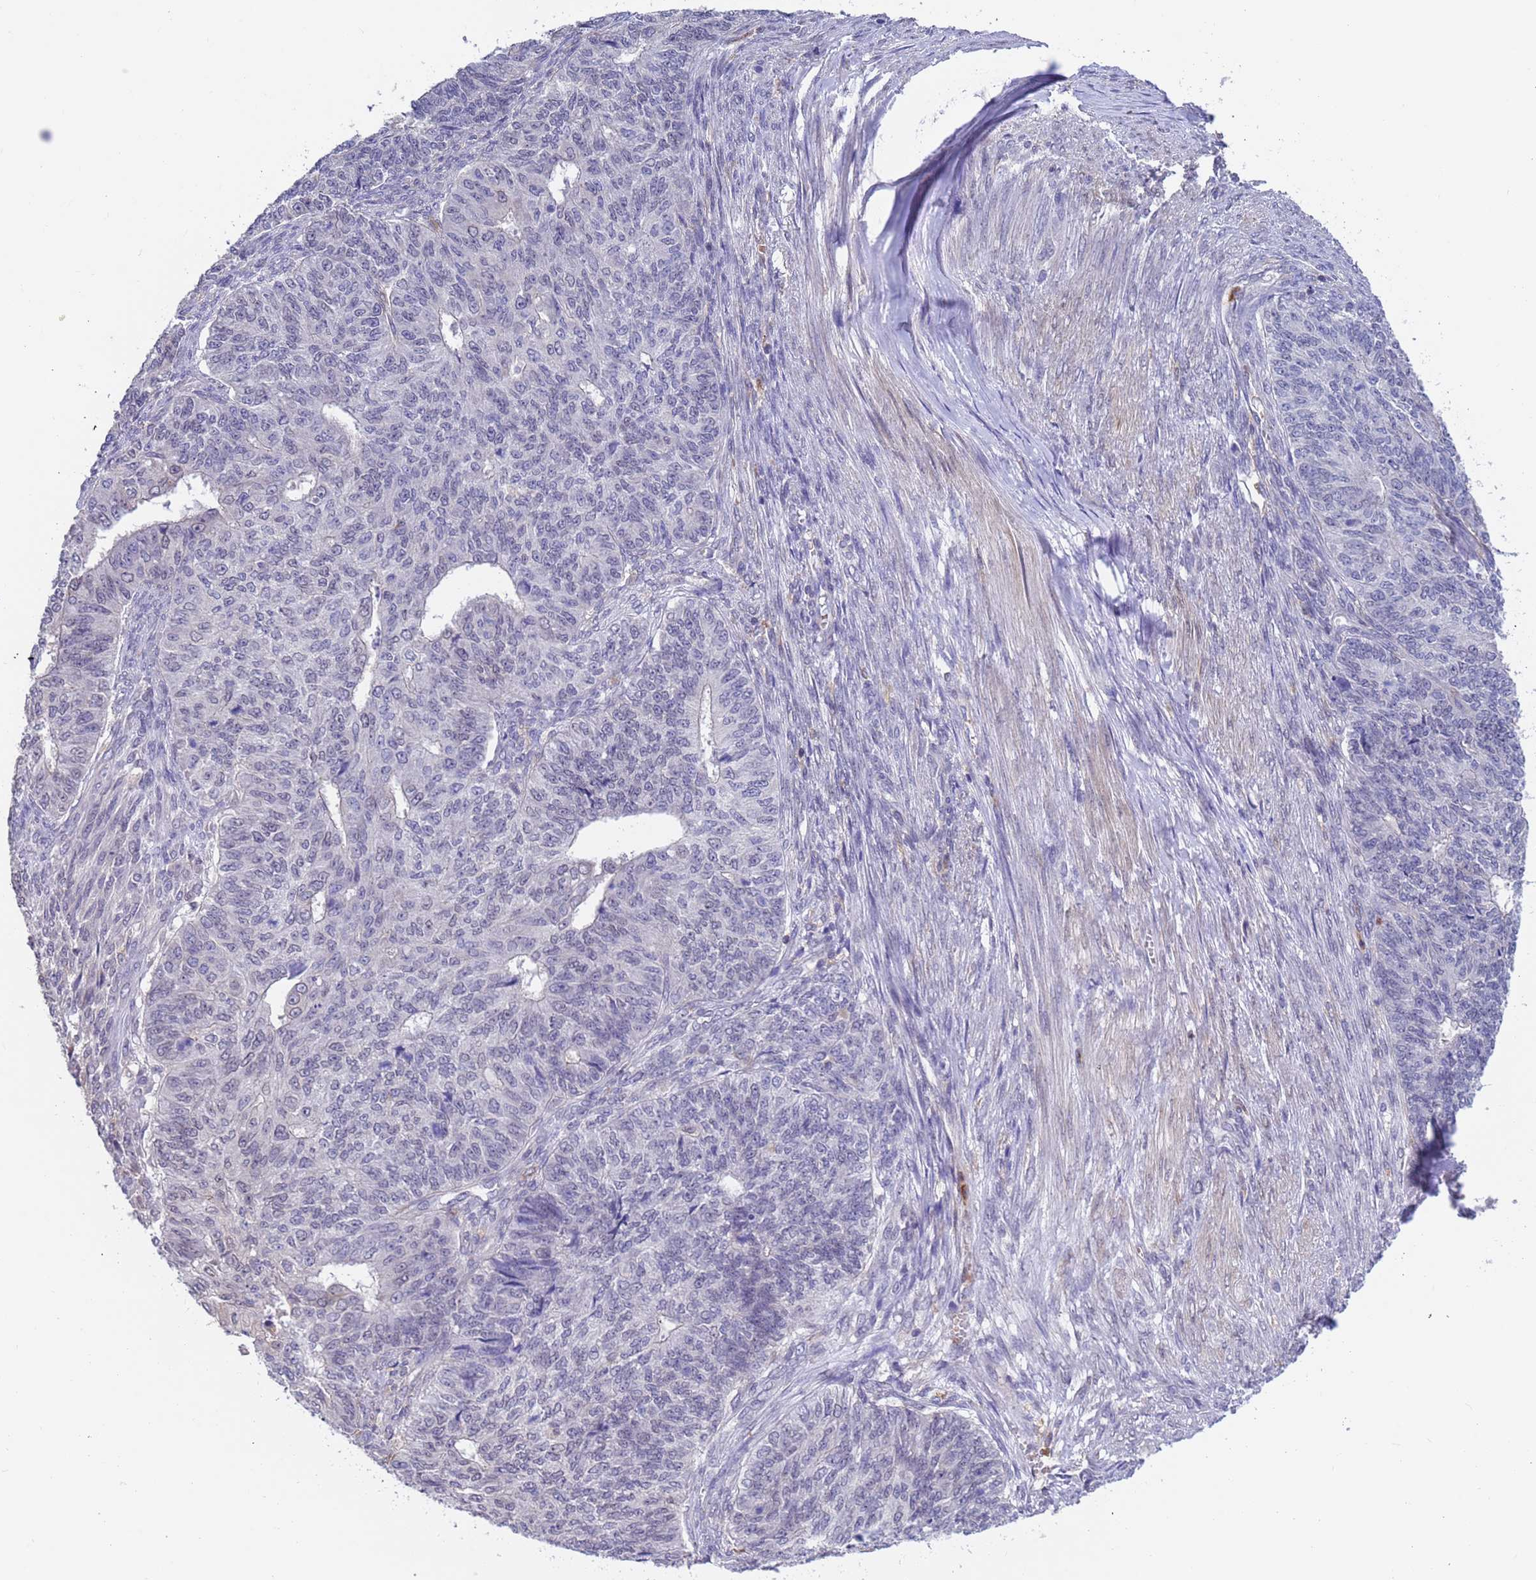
{"staining": {"intensity": "negative", "quantity": "none", "location": "none"}, "tissue": "endometrial cancer", "cell_type": "Tumor cells", "image_type": "cancer", "snomed": [{"axis": "morphology", "description": "Adenocarcinoma, NOS"}, {"axis": "topography", "description": "Endometrium"}], "caption": "Immunohistochemical staining of endometrial cancer (adenocarcinoma) displays no significant expression in tumor cells. The staining is performed using DAB brown chromogen with nuclei counter-stained in using hematoxylin.", "gene": "AMPD3", "patient": {"sex": "female", "age": 32}}